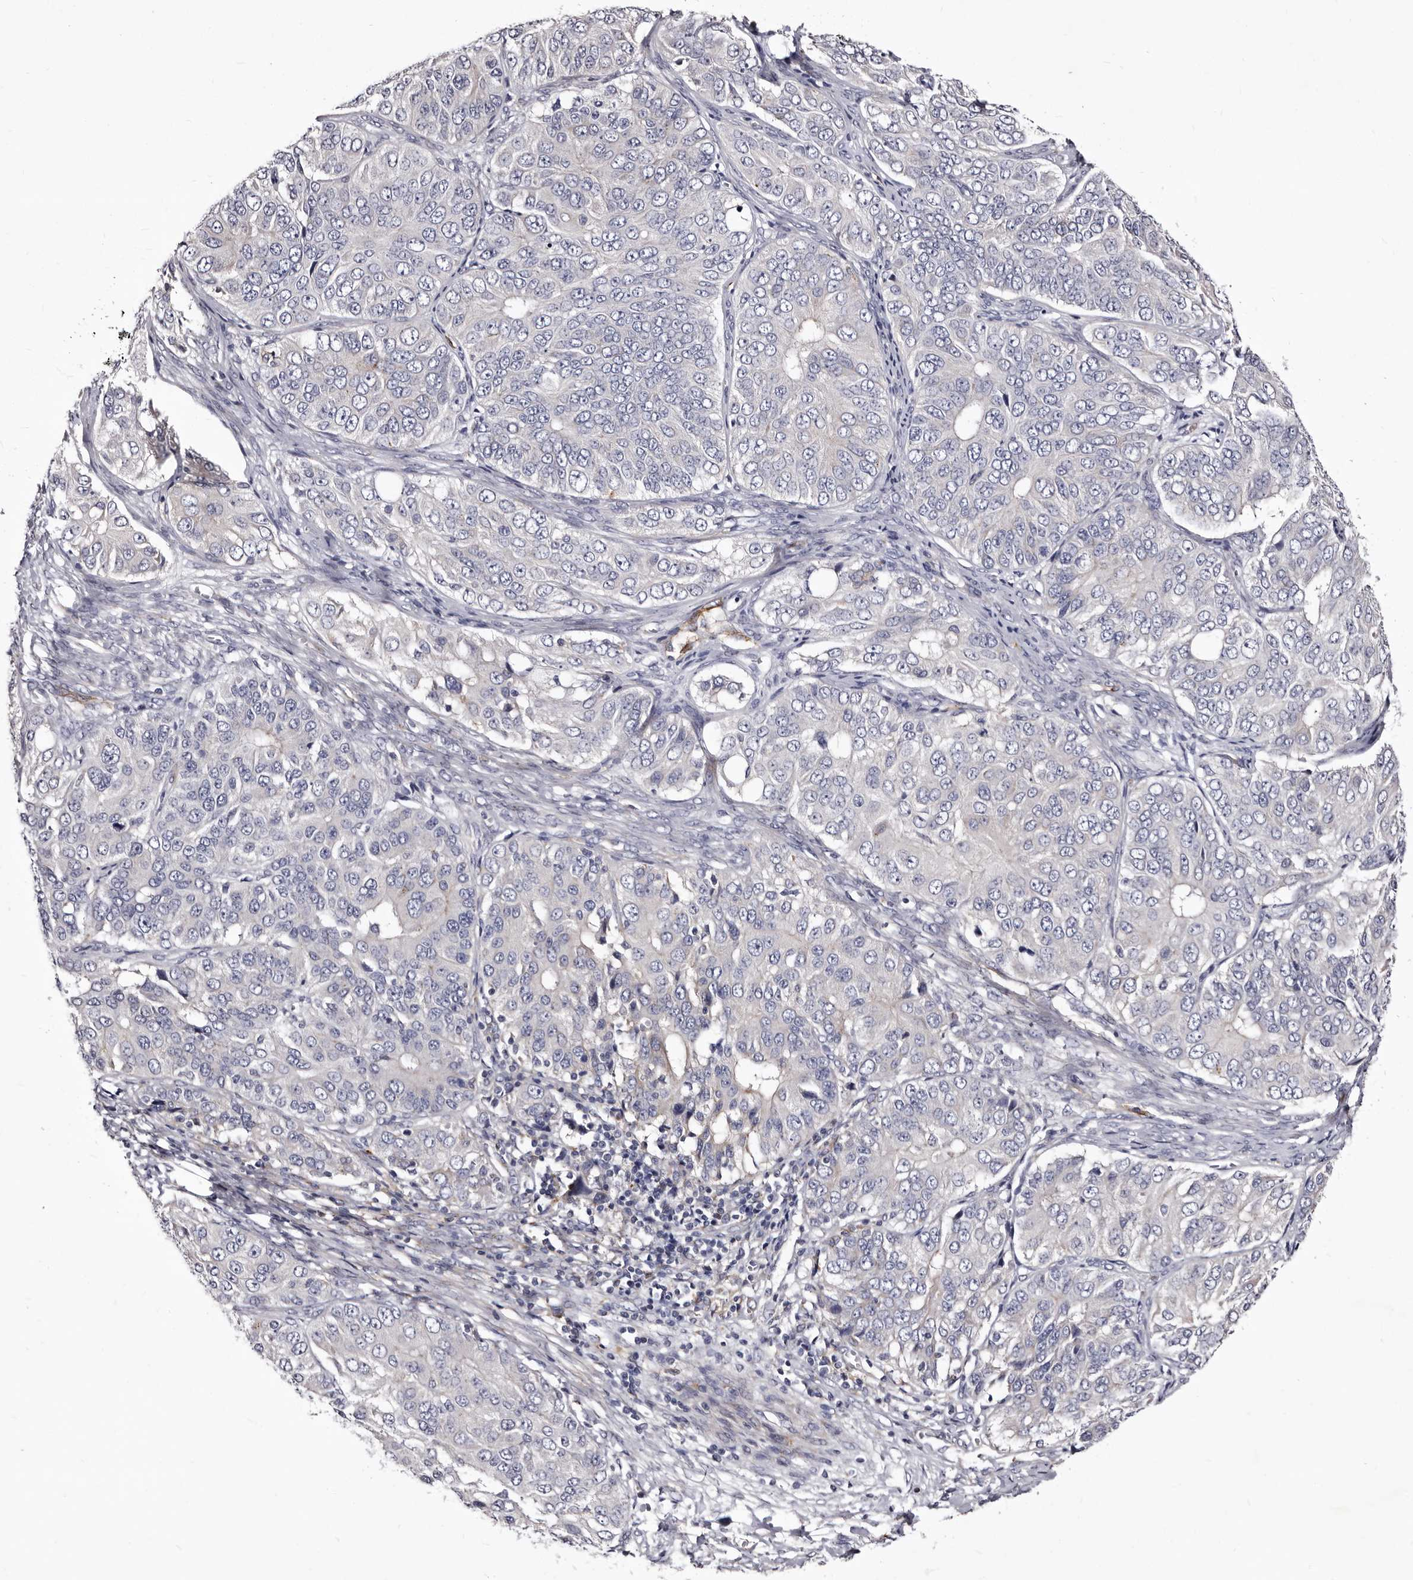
{"staining": {"intensity": "negative", "quantity": "none", "location": "none"}, "tissue": "ovarian cancer", "cell_type": "Tumor cells", "image_type": "cancer", "snomed": [{"axis": "morphology", "description": "Carcinoma, endometroid"}, {"axis": "topography", "description": "Ovary"}], "caption": "IHC of human ovarian endometroid carcinoma reveals no positivity in tumor cells.", "gene": "AUNIP", "patient": {"sex": "female", "age": 51}}